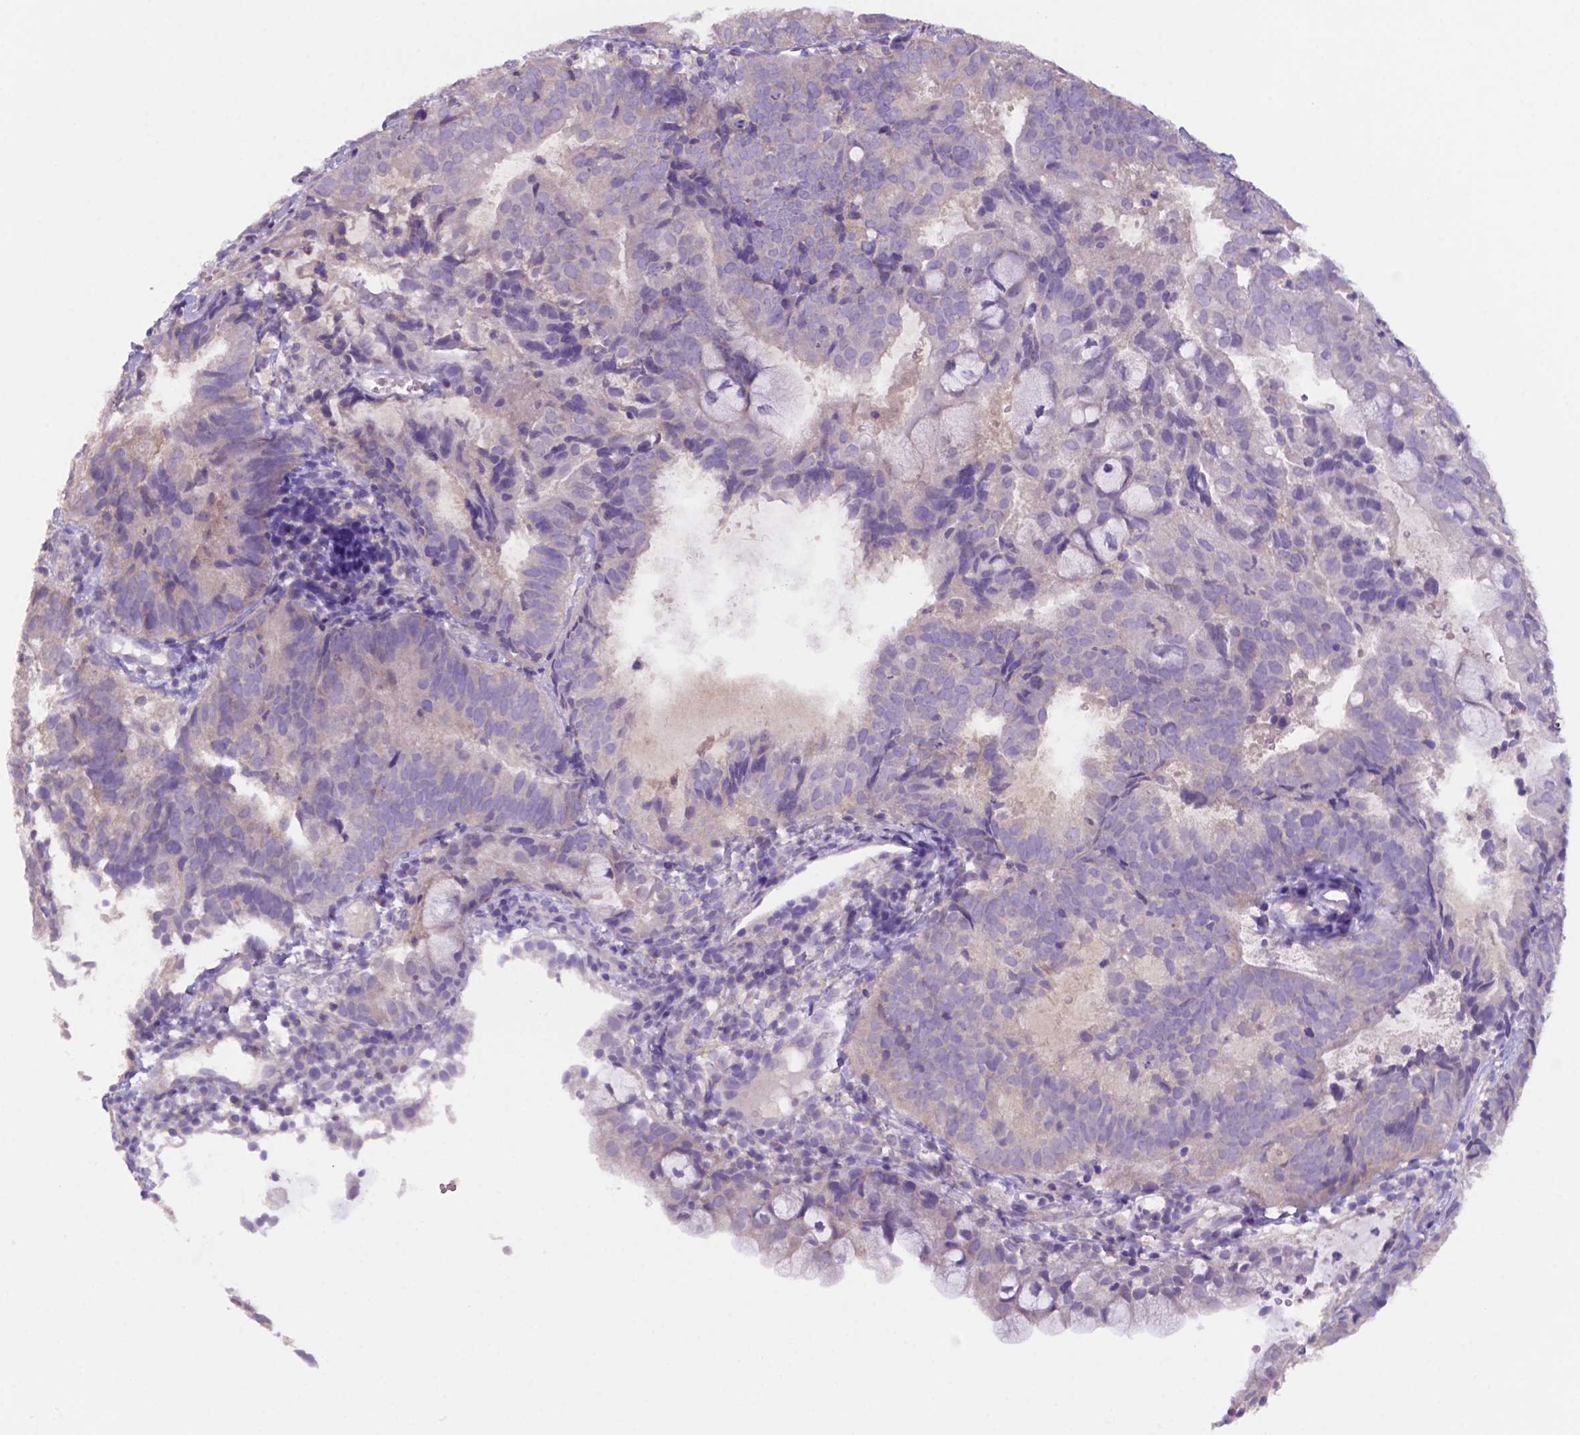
{"staining": {"intensity": "negative", "quantity": "none", "location": "none"}, "tissue": "endometrial cancer", "cell_type": "Tumor cells", "image_type": "cancer", "snomed": [{"axis": "morphology", "description": "Adenocarcinoma, NOS"}, {"axis": "topography", "description": "Endometrium"}], "caption": "This is an immunohistochemistry (IHC) photomicrograph of endometrial cancer. There is no staining in tumor cells.", "gene": "PRPS2", "patient": {"sex": "female", "age": 80}}